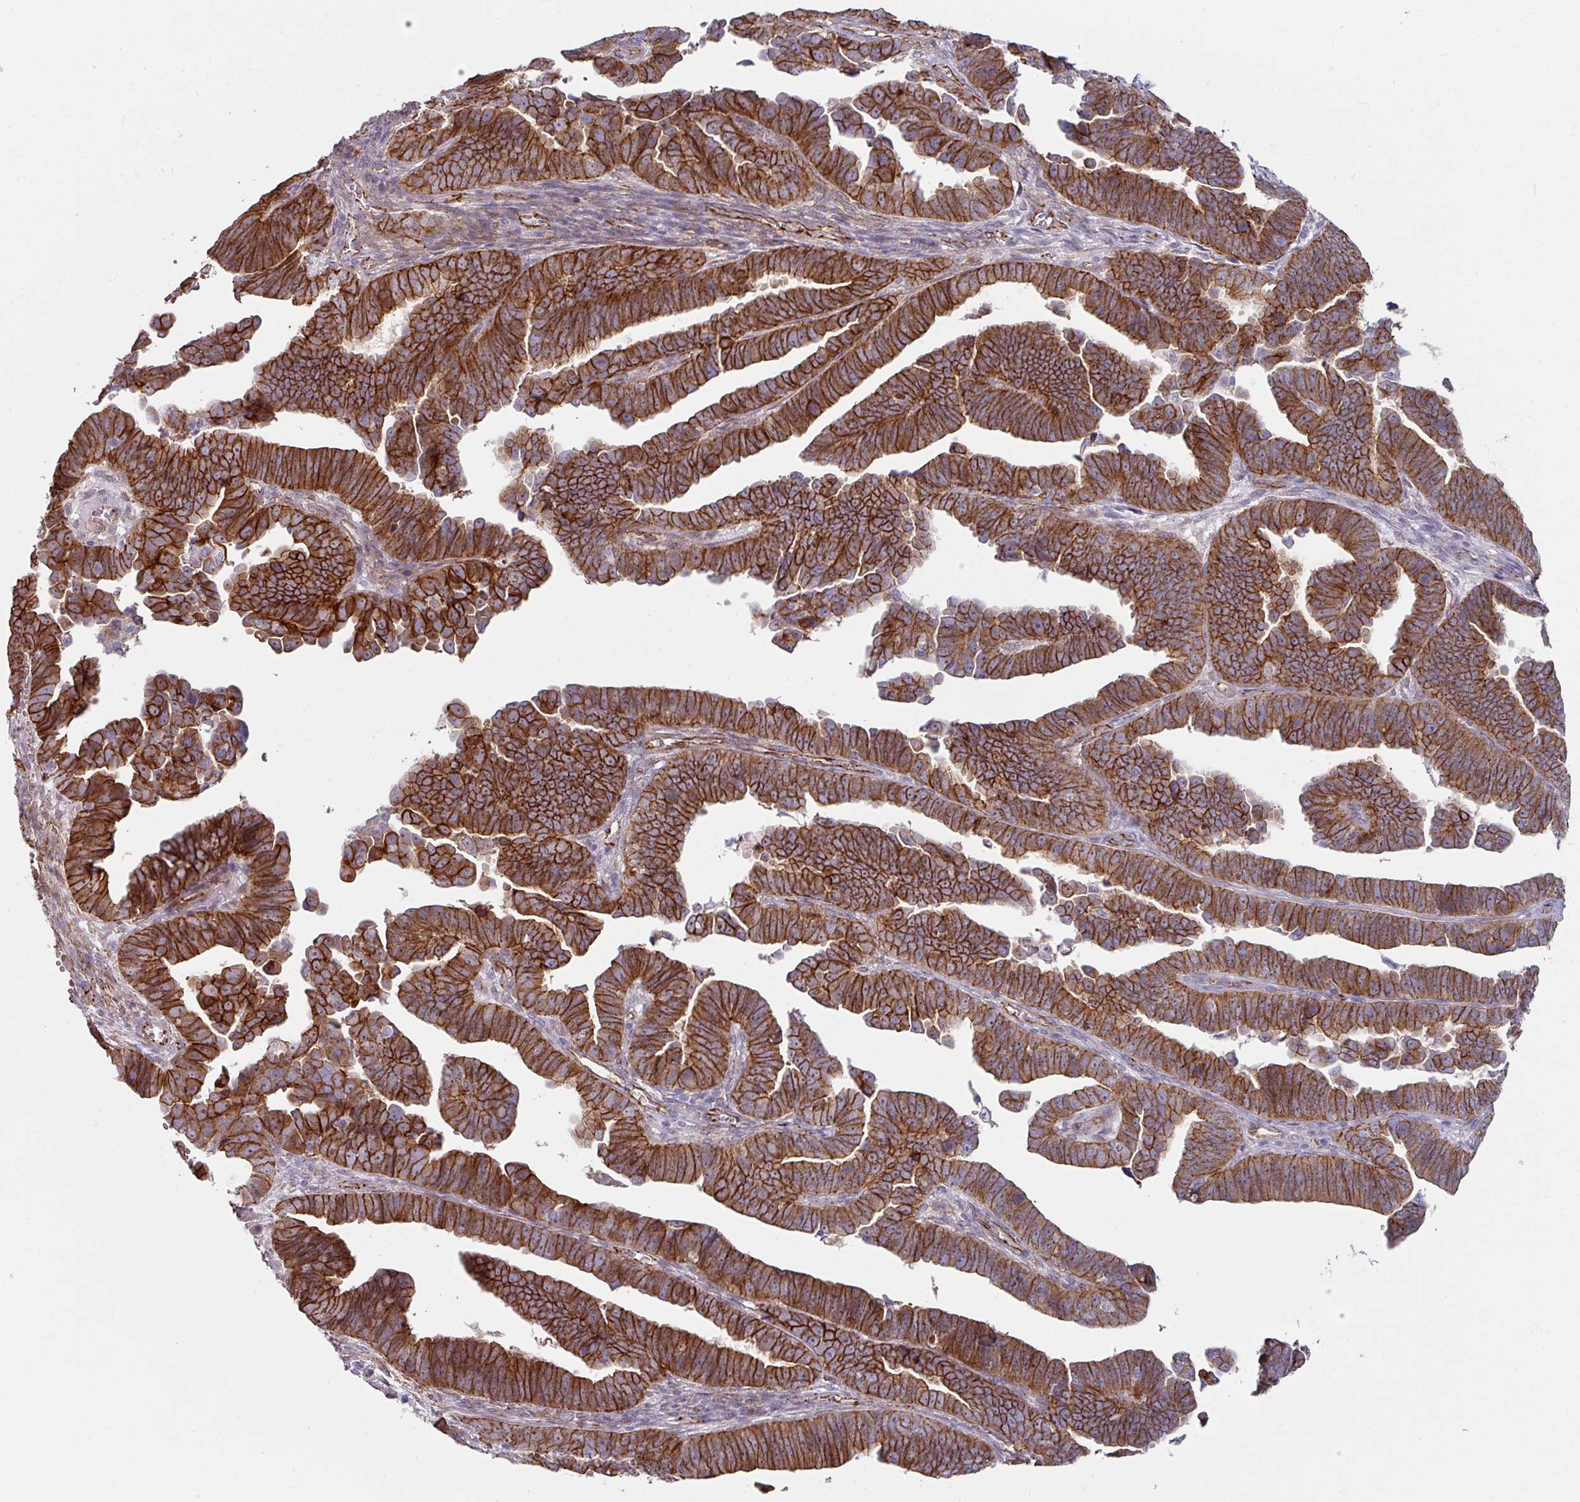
{"staining": {"intensity": "strong", "quantity": ">75%", "location": "cytoplasmic/membranous"}, "tissue": "endometrial cancer", "cell_type": "Tumor cells", "image_type": "cancer", "snomed": [{"axis": "morphology", "description": "Adenocarcinoma, NOS"}, {"axis": "topography", "description": "Endometrium"}], "caption": "Immunohistochemistry (IHC) of human endometrial adenocarcinoma shows high levels of strong cytoplasmic/membranous expression in approximately >75% of tumor cells.", "gene": "JUP", "patient": {"sex": "female", "age": 75}}